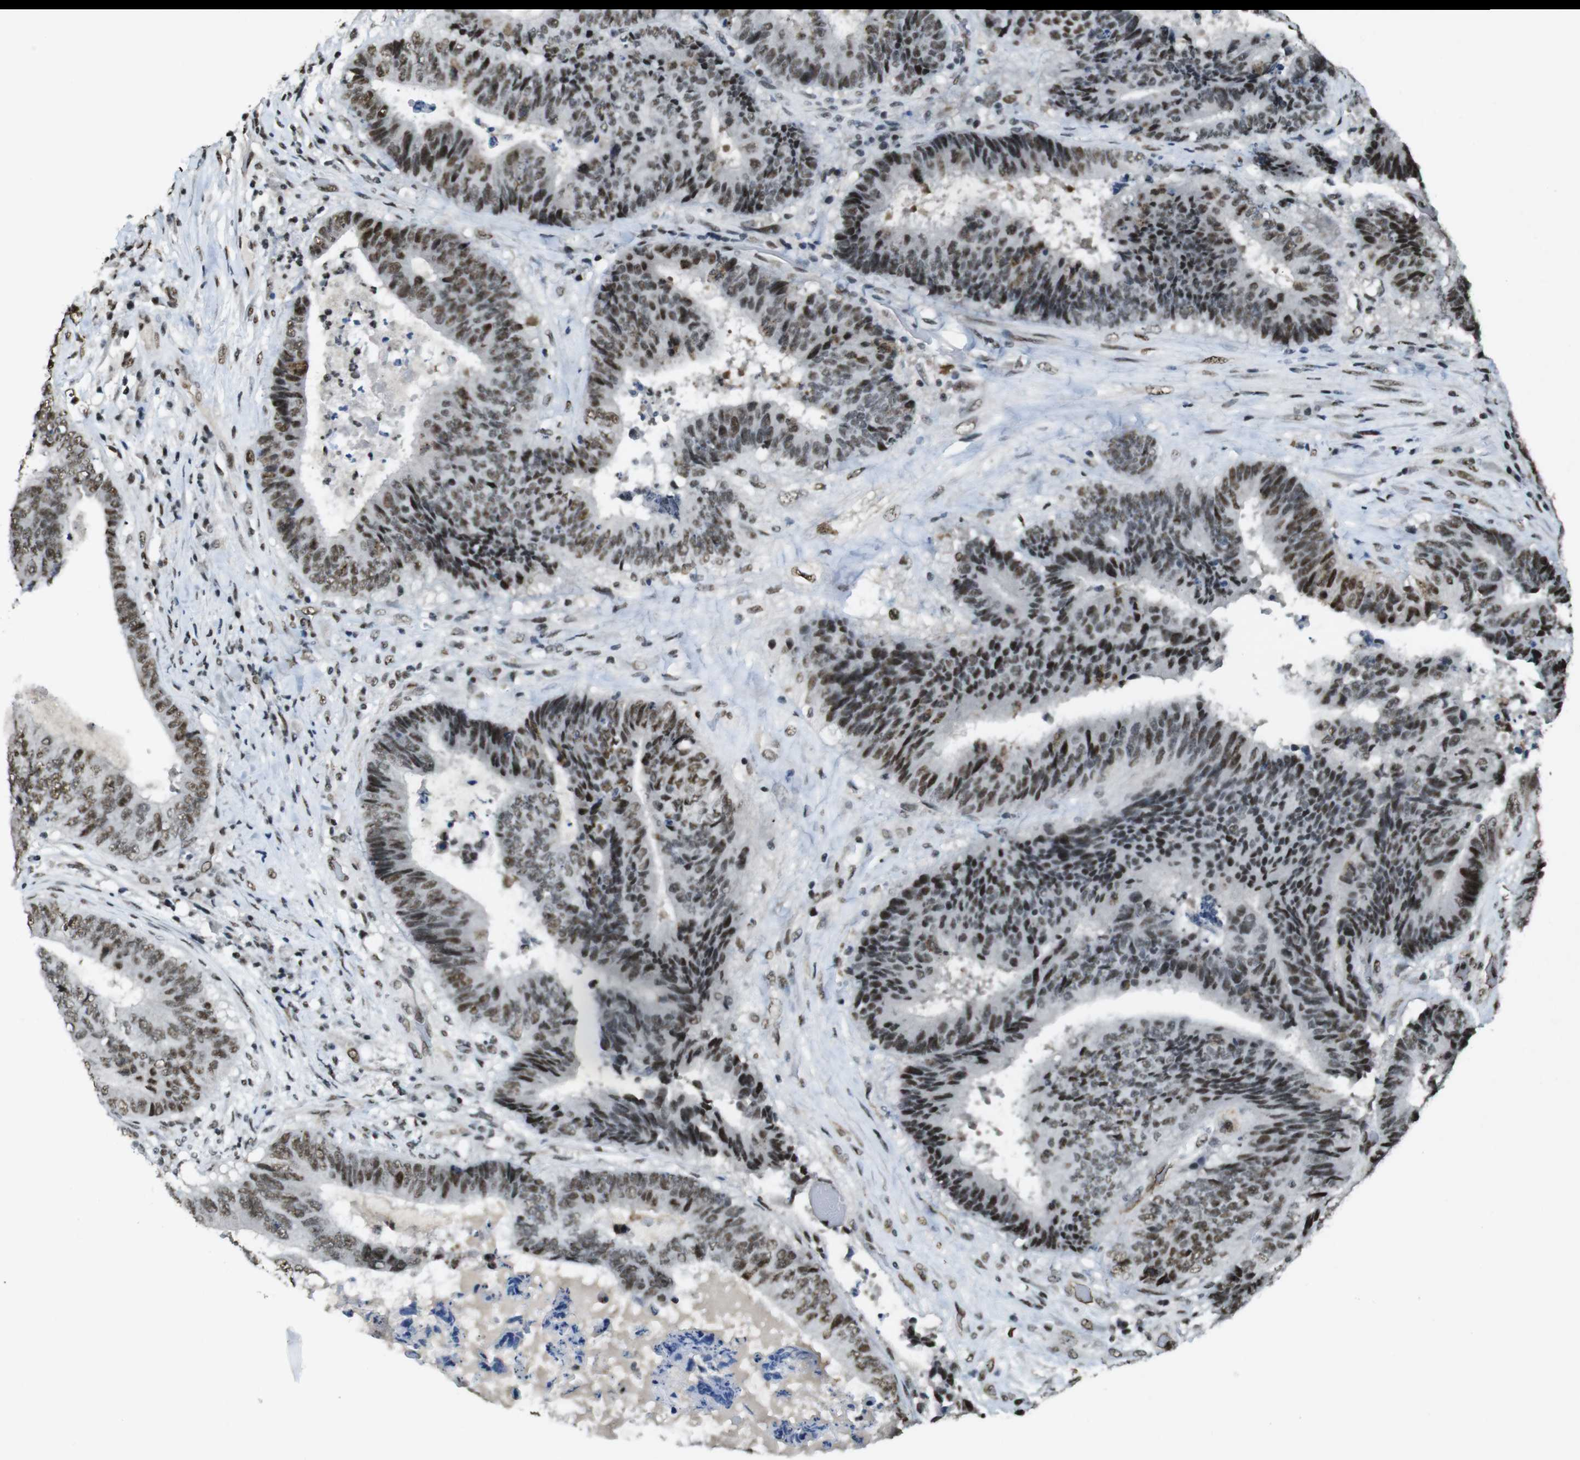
{"staining": {"intensity": "moderate", "quantity": ">75%", "location": "nuclear"}, "tissue": "colorectal cancer", "cell_type": "Tumor cells", "image_type": "cancer", "snomed": [{"axis": "morphology", "description": "Adenocarcinoma, NOS"}, {"axis": "topography", "description": "Rectum"}], "caption": "Immunohistochemistry micrograph of human adenocarcinoma (colorectal) stained for a protein (brown), which exhibits medium levels of moderate nuclear positivity in approximately >75% of tumor cells.", "gene": "CSNK2B", "patient": {"sex": "male", "age": 72}}